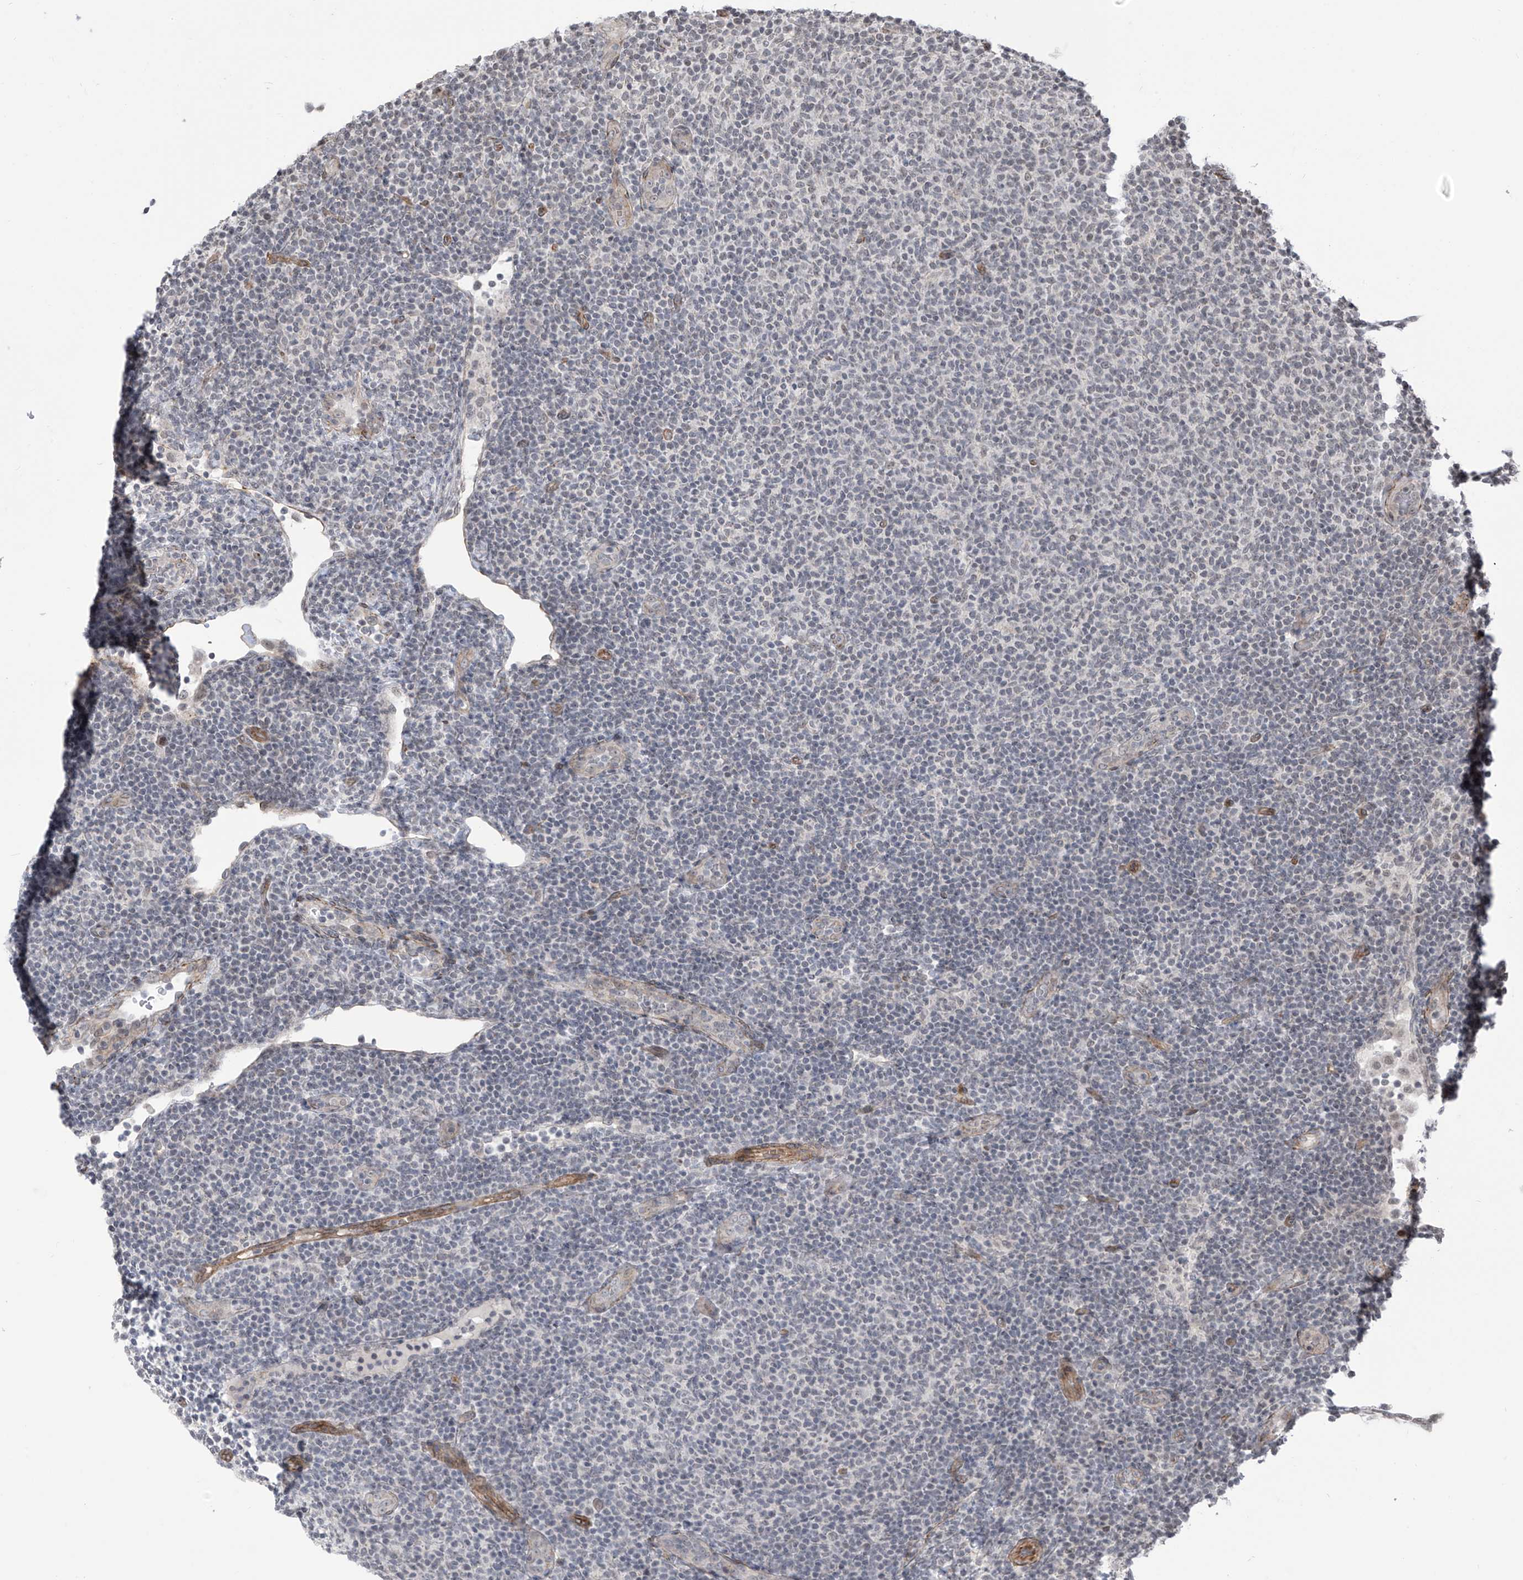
{"staining": {"intensity": "negative", "quantity": "none", "location": "none"}, "tissue": "lymphoma", "cell_type": "Tumor cells", "image_type": "cancer", "snomed": [{"axis": "morphology", "description": "Malignant lymphoma, non-Hodgkin's type, Low grade"}, {"axis": "topography", "description": "Lymph node"}], "caption": "This is an immunohistochemistry image of low-grade malignant lymphoma, non-Hodgkin's type. There is no positivity in tumor cells.", "gene": "METAP1D", "patient": {"sex": "male", "age": 66}}